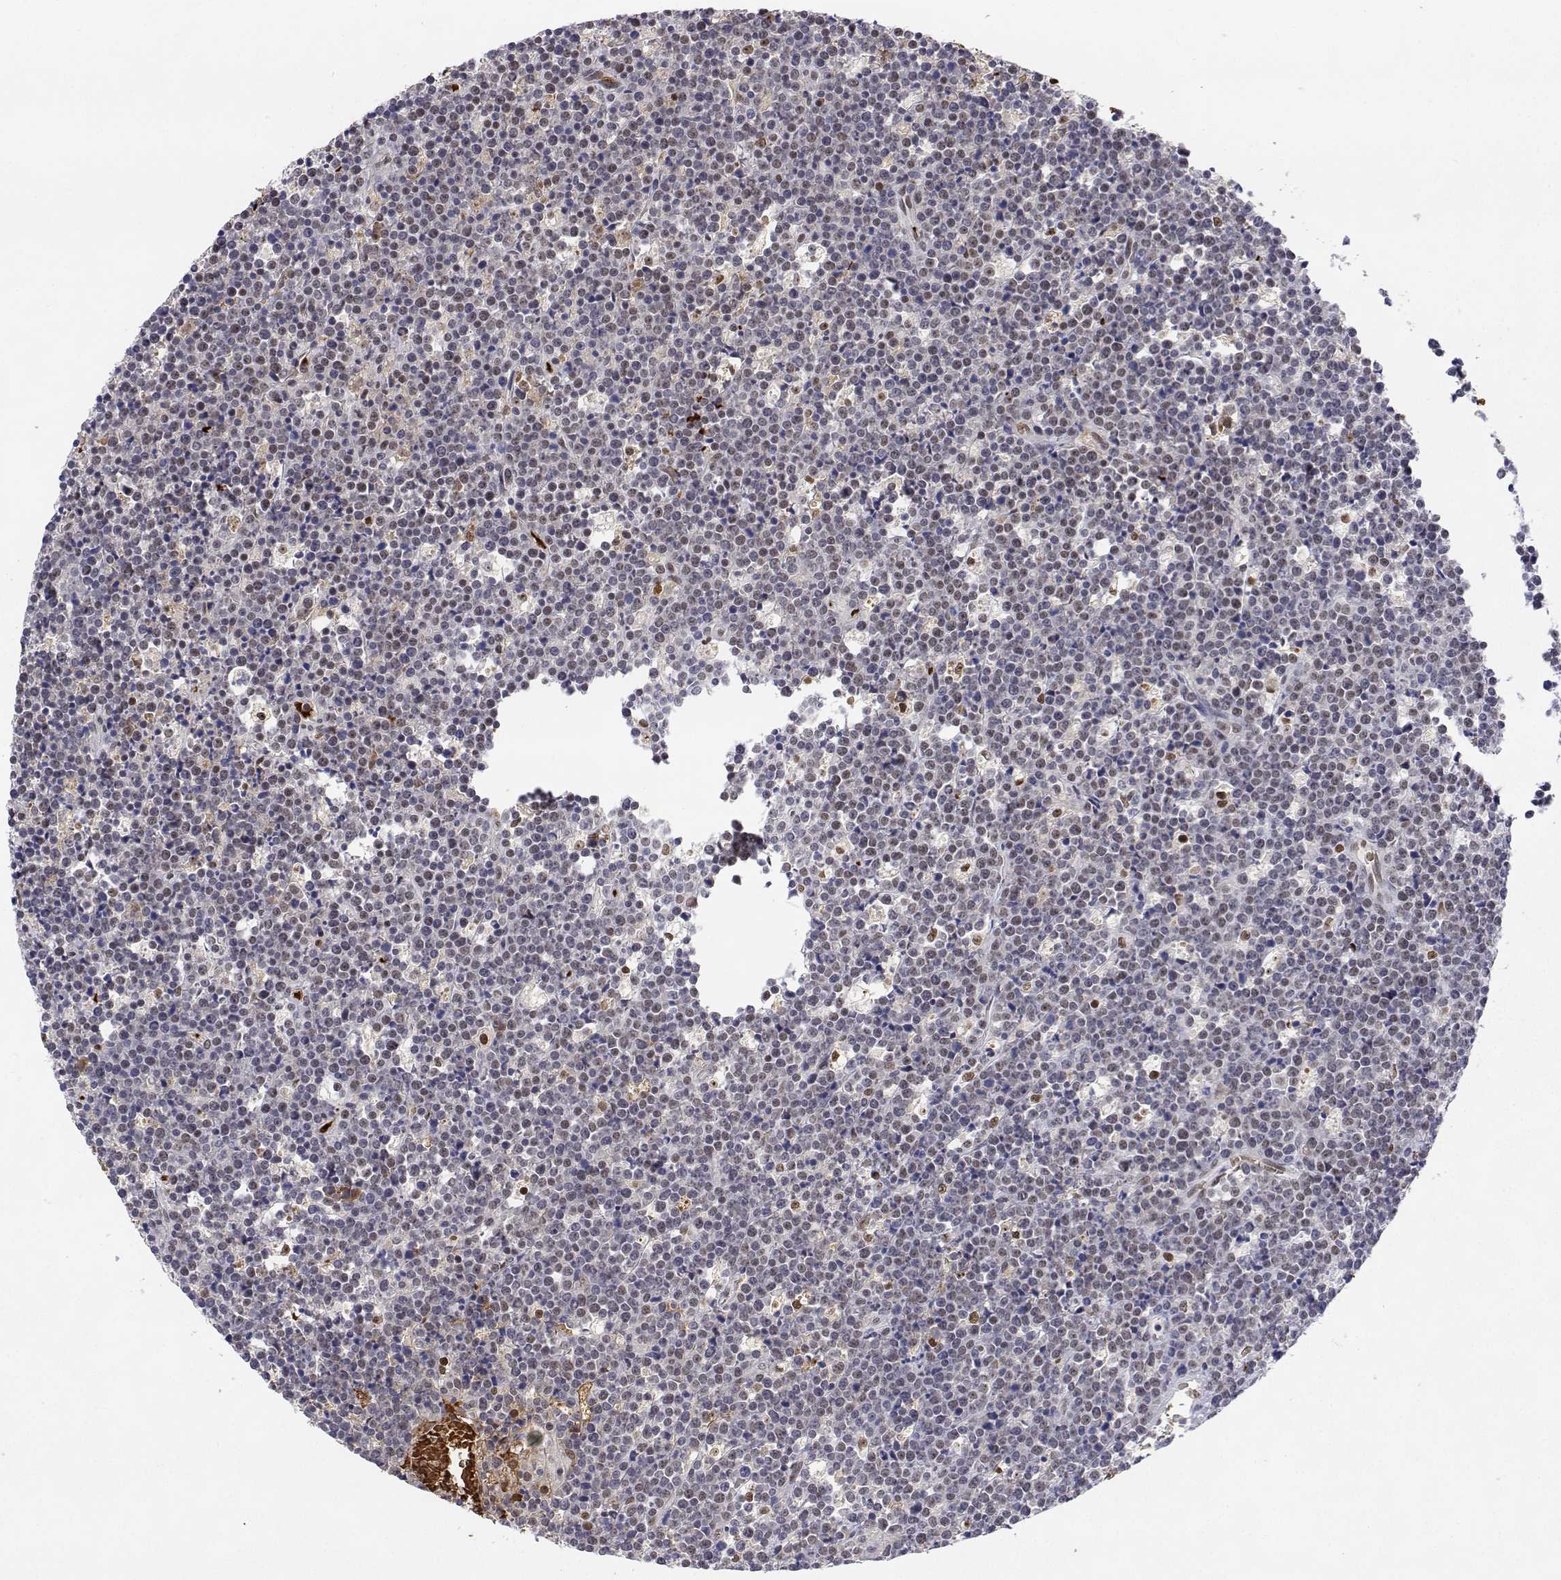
{"staining": {"intensity": "moderate", "quantity": "<25%", "location": "nuclear"}, "tissue": "lymphoma", "cell_type": "Tumor cells", "image_type": "cancer", "snomed": [{"axis": "morphology", "description": "Malignant lymphoma, non-Hodgkin's type, High grade"}, {"axis": "topography", "description": "Ovary"}], "caption": "IHC of lymphoma exhibits low levels of moderate nuclear expression in approximately <25% of tumor cells. (brown staining indicates protein expression, while blue staining denotes nuclei).", "gene": "ADAR", "patient": {"sex": "female", "age": 56}}